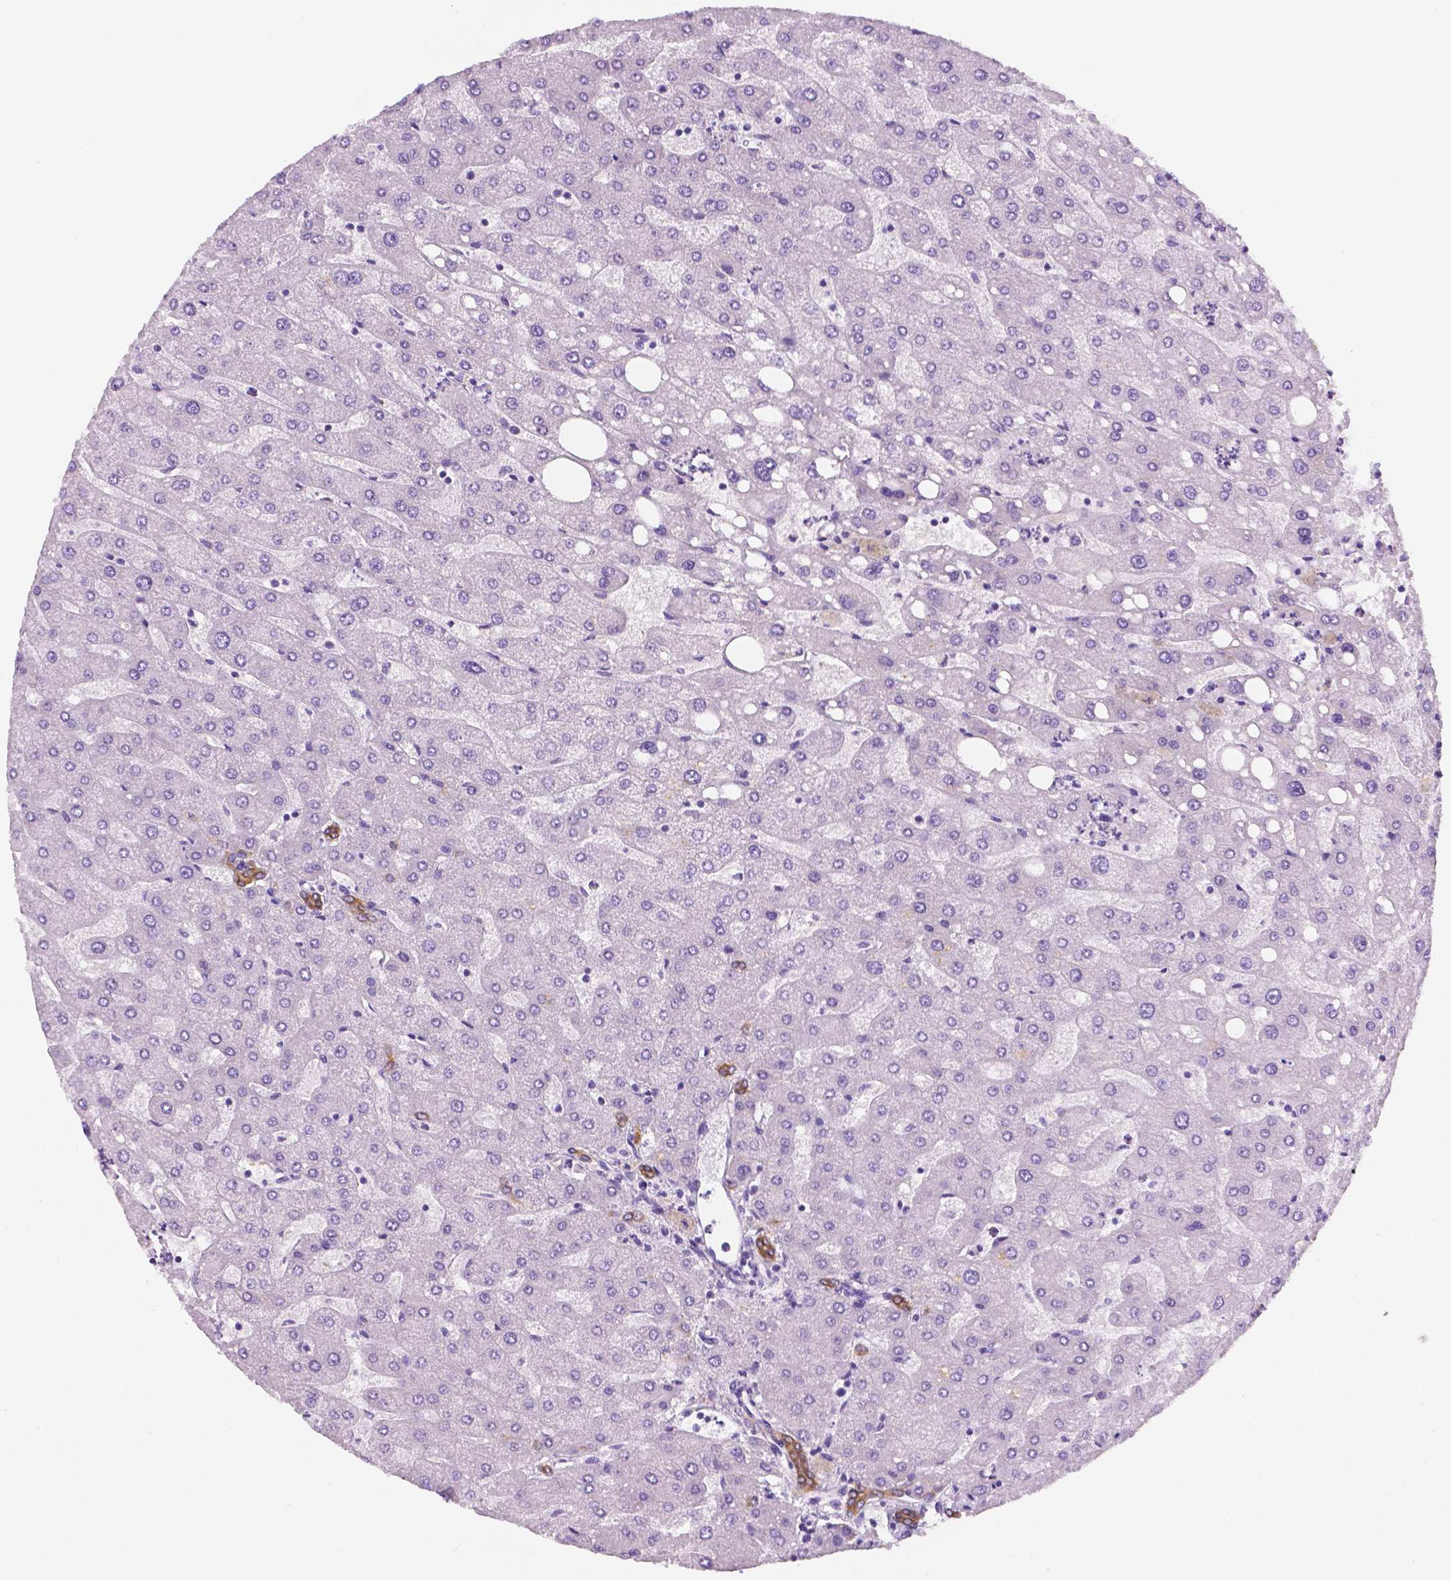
{"staining": {"intensity": "moderate", "quantity": ">75%", "location": "cytoplasmic/membranous"}, "tissue": "liver", "cell_type": "Cholangiocytes", "image_type": "normal", "snomed": [{"axis": "morphology", "description": "Normal tissue, NOS"}, {"axis": "topography", "description": "Liver"}], "caption": "Liver stained with immunohistochemistry demonstrates moderate cytoplasmic/membranous staining in approximately >75% of cholangiocytes.", "gene": "PPL", "patient": {"sex": "male", "age": 67}}